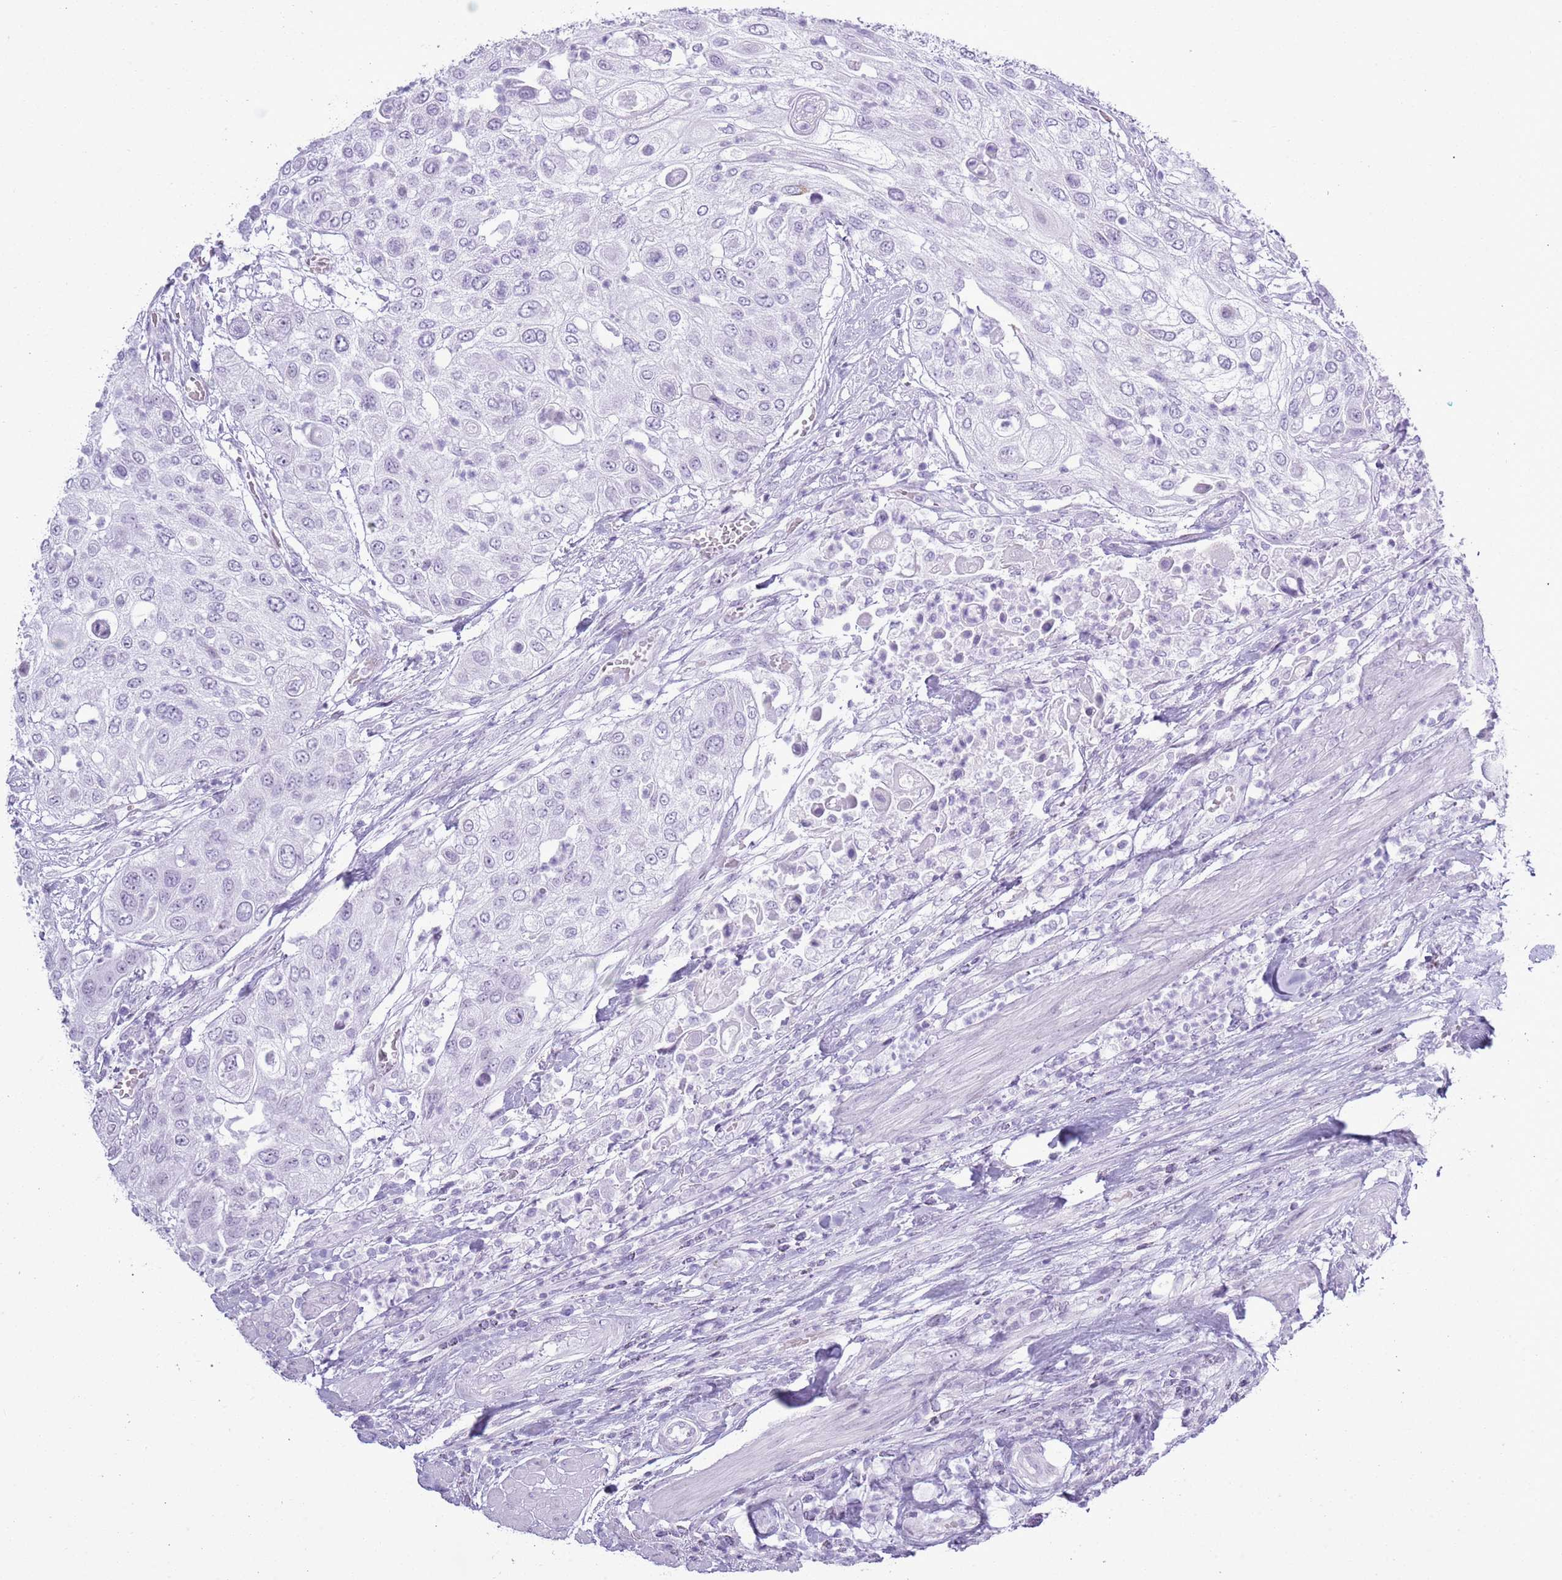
{"staining": {"intensity": "negative", "quantity": "none", "location": "none"}, "tissue": "urothelial cancer", "cell_type": "Tumor cells", "image_type": "cancer", "snomed": [{"axis": "morphology", "description": "Urothelial carcinoma, High grade"}, {"axis": "topography", "description": "Urinary bladder"}], "caption": "The photomicrograph demonstrates no staining of tumor cells in urothelial carcinoma (high-grade).", "gene": "ASIP", "patient": {"sex": "female", "age": 79}}